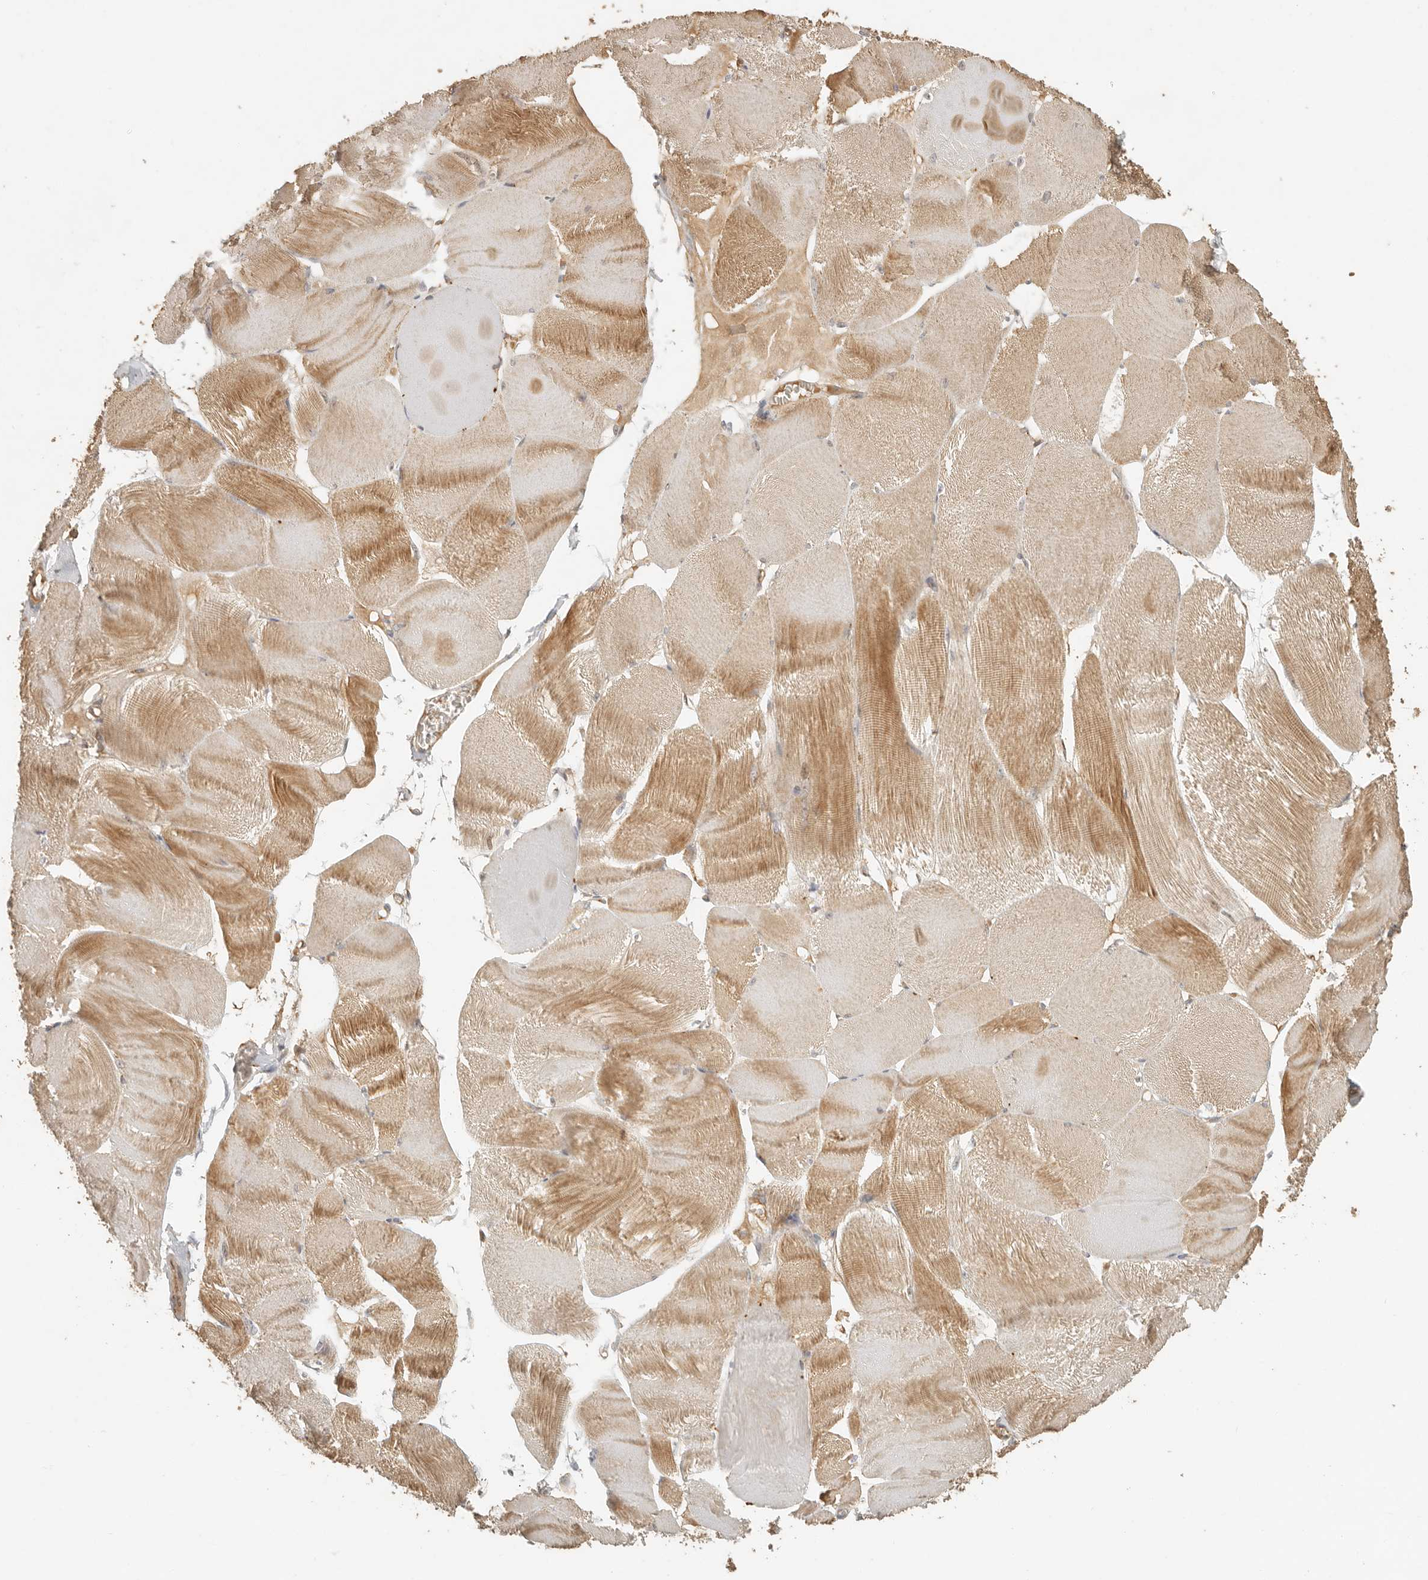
{"staining": {"intensity": "moderate", "quantity": ">75%", "location": "cytoplasmic/membranous"}, "tissue": "skeletal muscle", "cell_type": "Myocytes", "image_type": "normal", "snomed": [{"axis": "morphology", "description": "Normal tissue, NOS"}, {"axis": "morphology", "description": "Basal cell carcinoma"}, {"axis": "topography", "description": "Skeletal muscle"}], "caption": "Immunohistochemistry of benign skeletal muscle shows medium levels of moderate cytoplasmic/membranous staining in approximately >75% of myocytes. Nuclei are stained in blue.", "gene": "ANKRD61", "patient": {"sex": "female", "age": 64}}